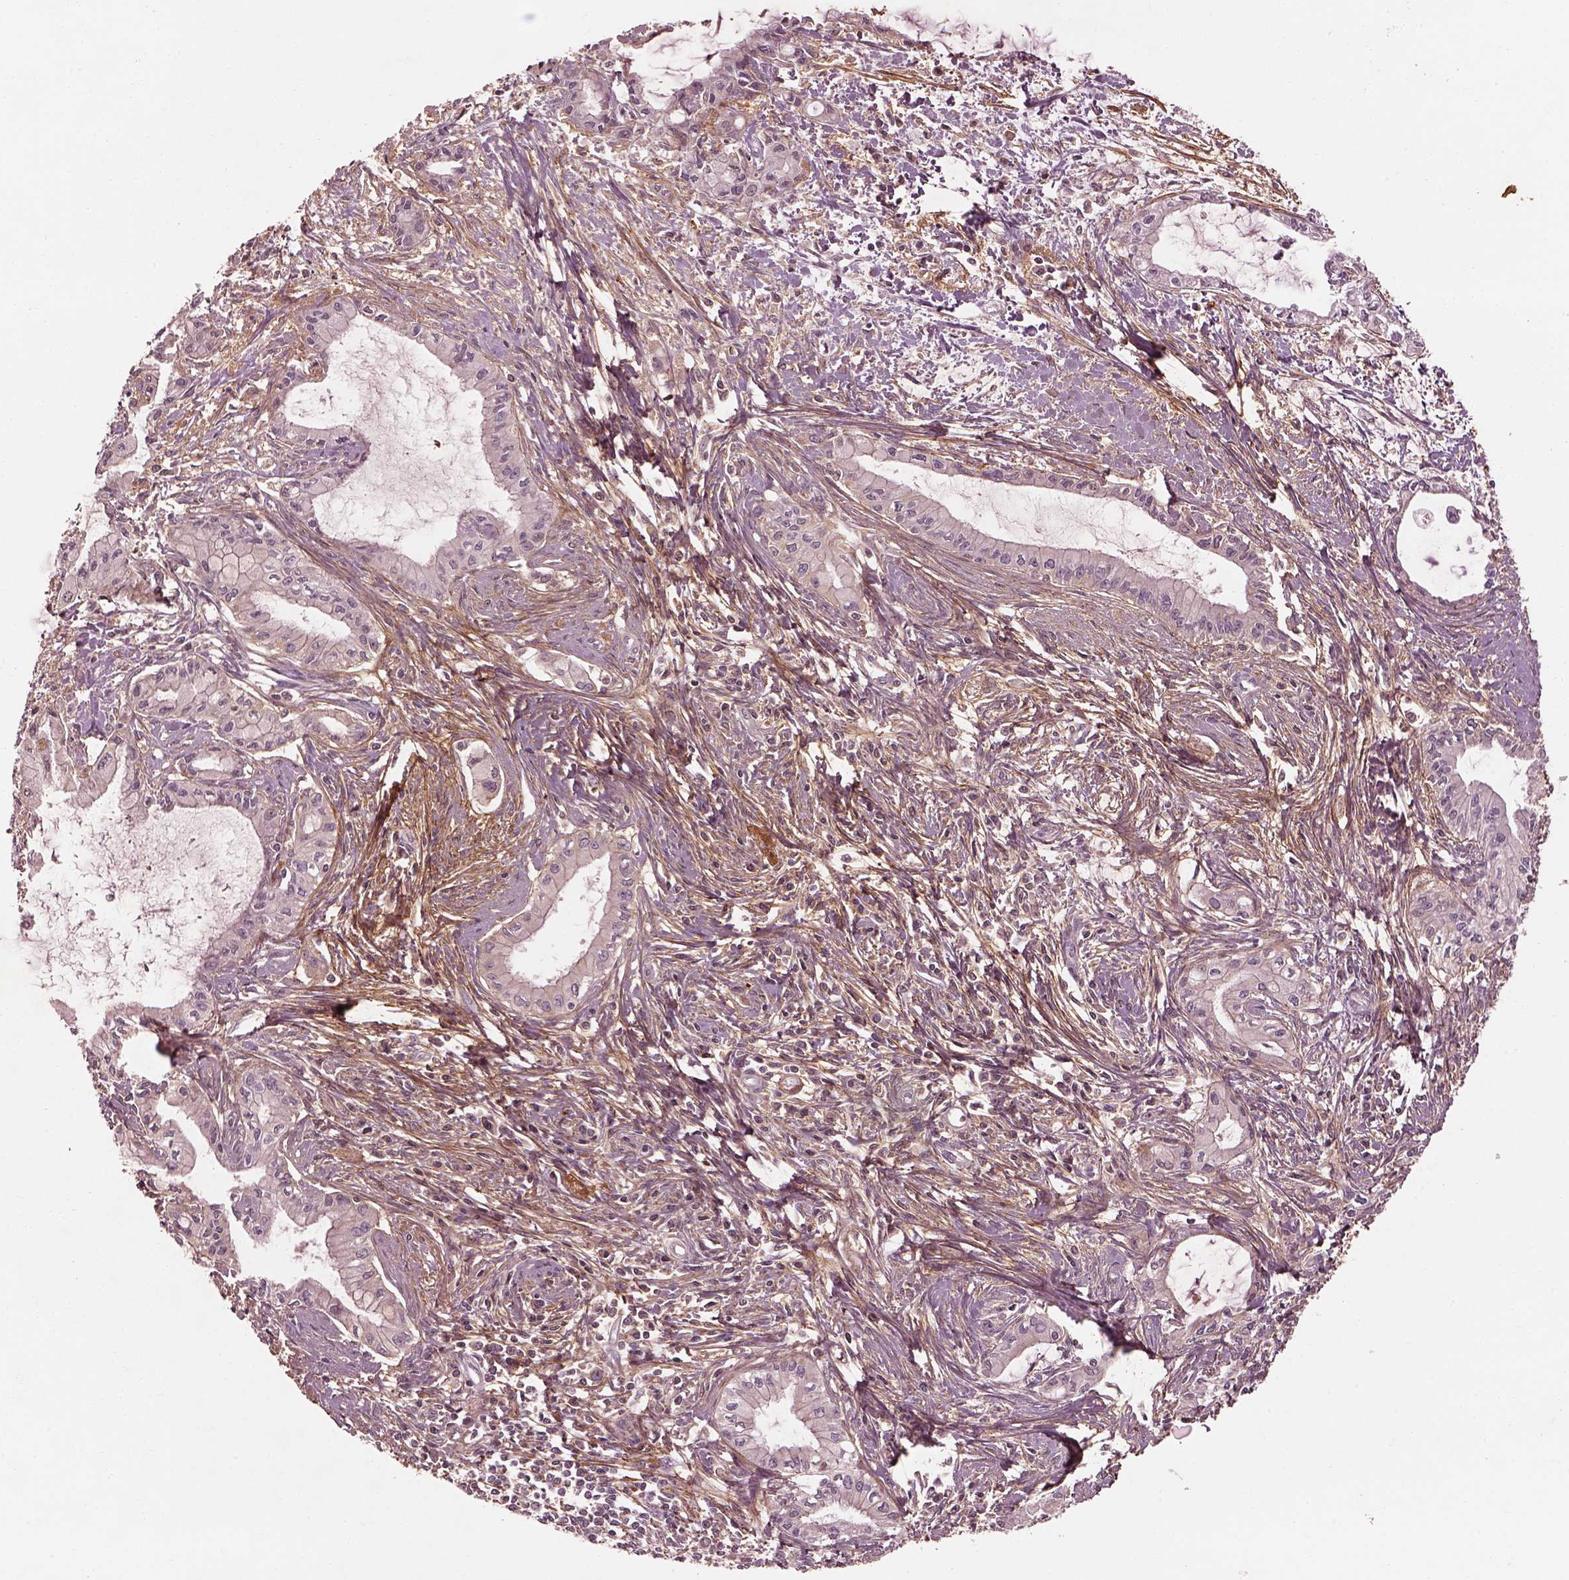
{"staining": {"intensity": "negative", "quantity": "none", "location": "none"}, "tissue": "pancreatic cancer", "cell_type": "Tumor cells", "image_type": "cancer", "snomed": [{"axis": "morphology", "description": "Adenocarcinoma, NOS"}, {"axis": "topography", "description": "Pancreas"}], "caption": "Protein analysis of pancreatic cancer (adenocarcinoma) displays no significant positivity in tumor cells.", "gene": "EFEMP1", "patient": {"sex": "male", "age": 48}}